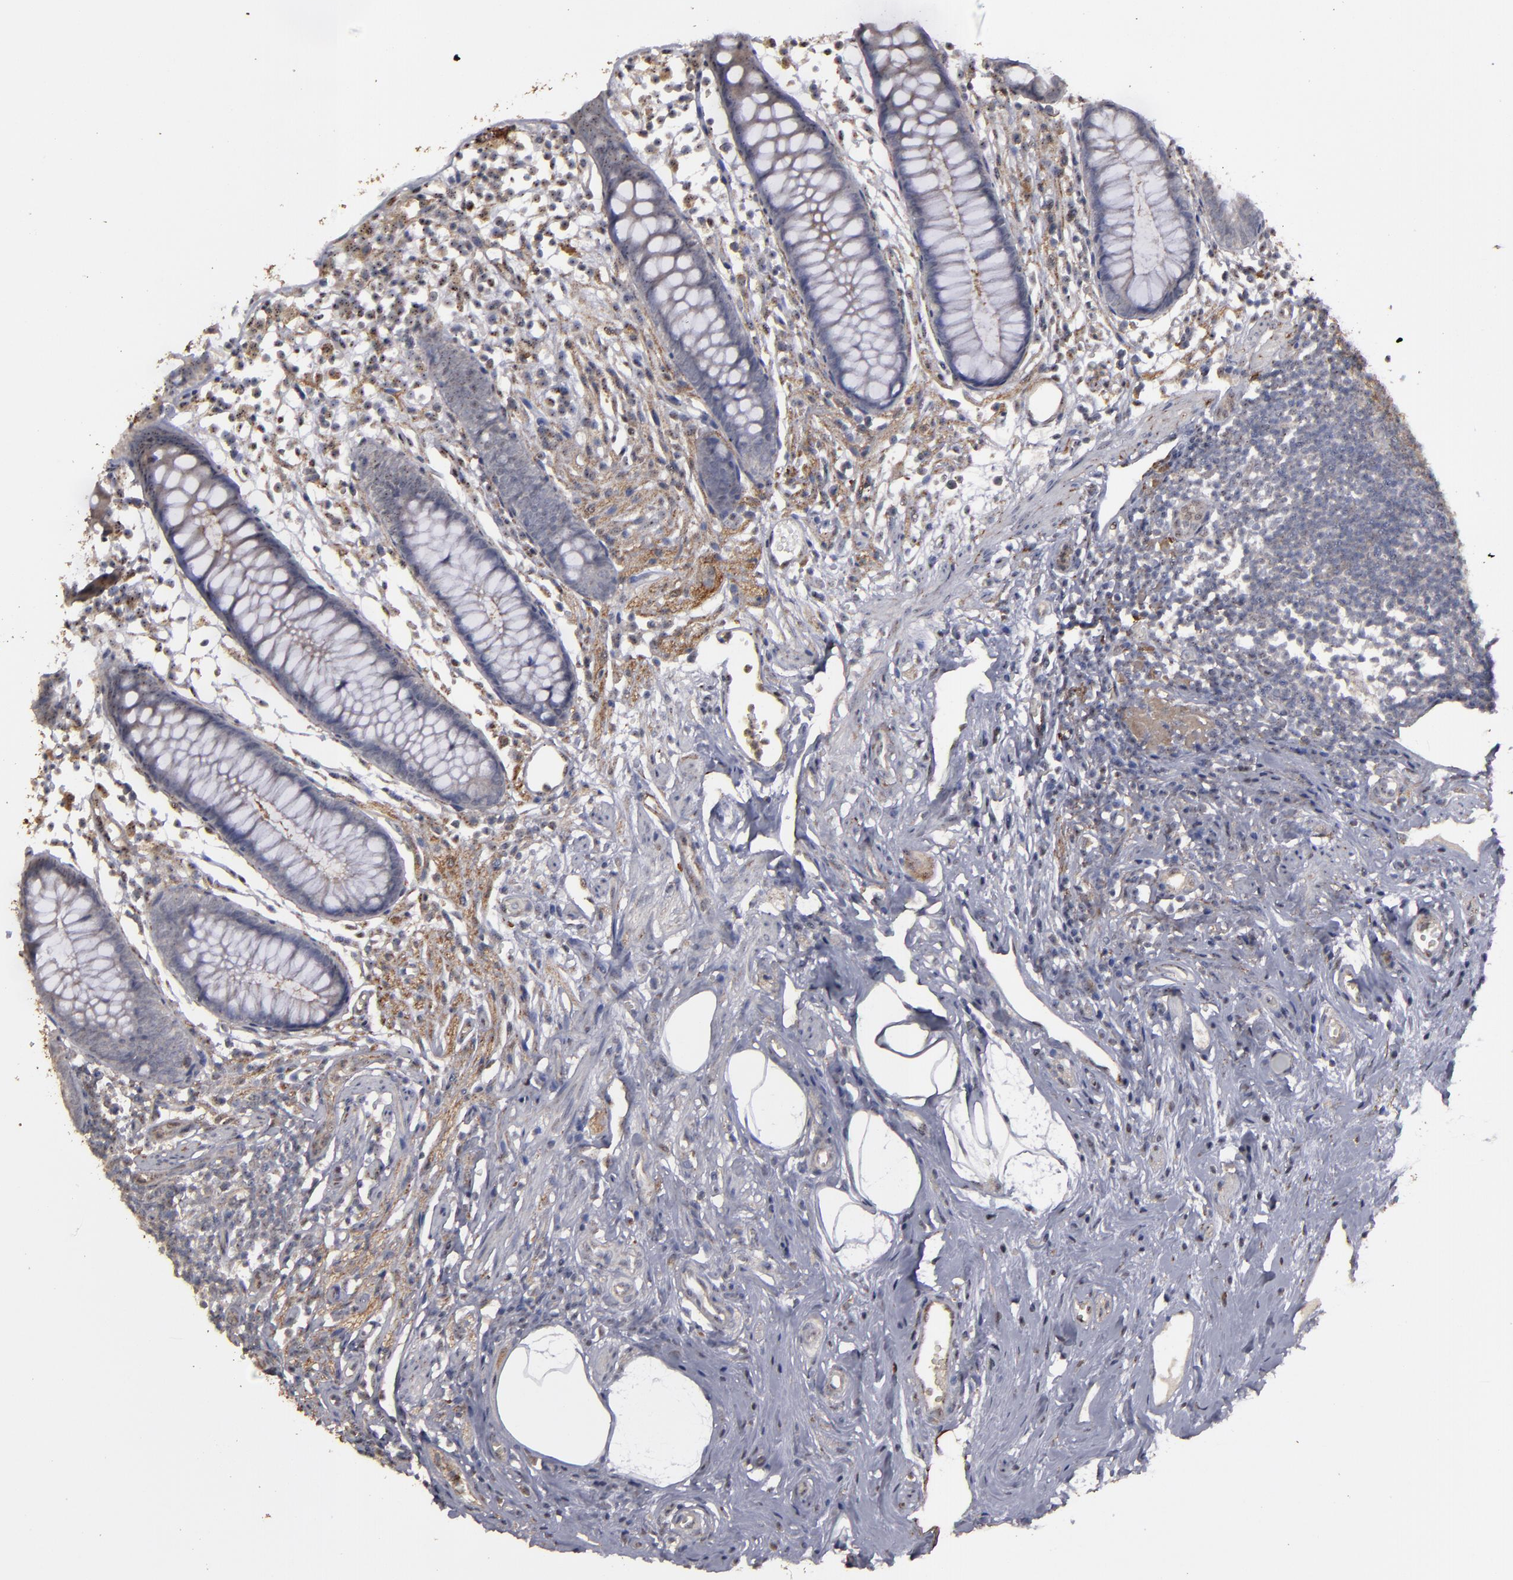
{"staining": {"intensity": "moderate", "quantity": "25%-75%", "location": "cytoplasmic/membranous"}, "tissue": "appendix", "cell_type": "Glandular cells", "image_type": "normal", "snomed": [{"axis": "morphology", "description": "Normal tissue, NOS"}, {"axis": "topography", "description": "Appendix"}], "caption": "A micrograph of appendix stained for a protein reveals moderate cytoplasmic/membranous brown staining in glandular cells.", "gene": "CD55", "patient": {"sex": "male", "age": 38}}